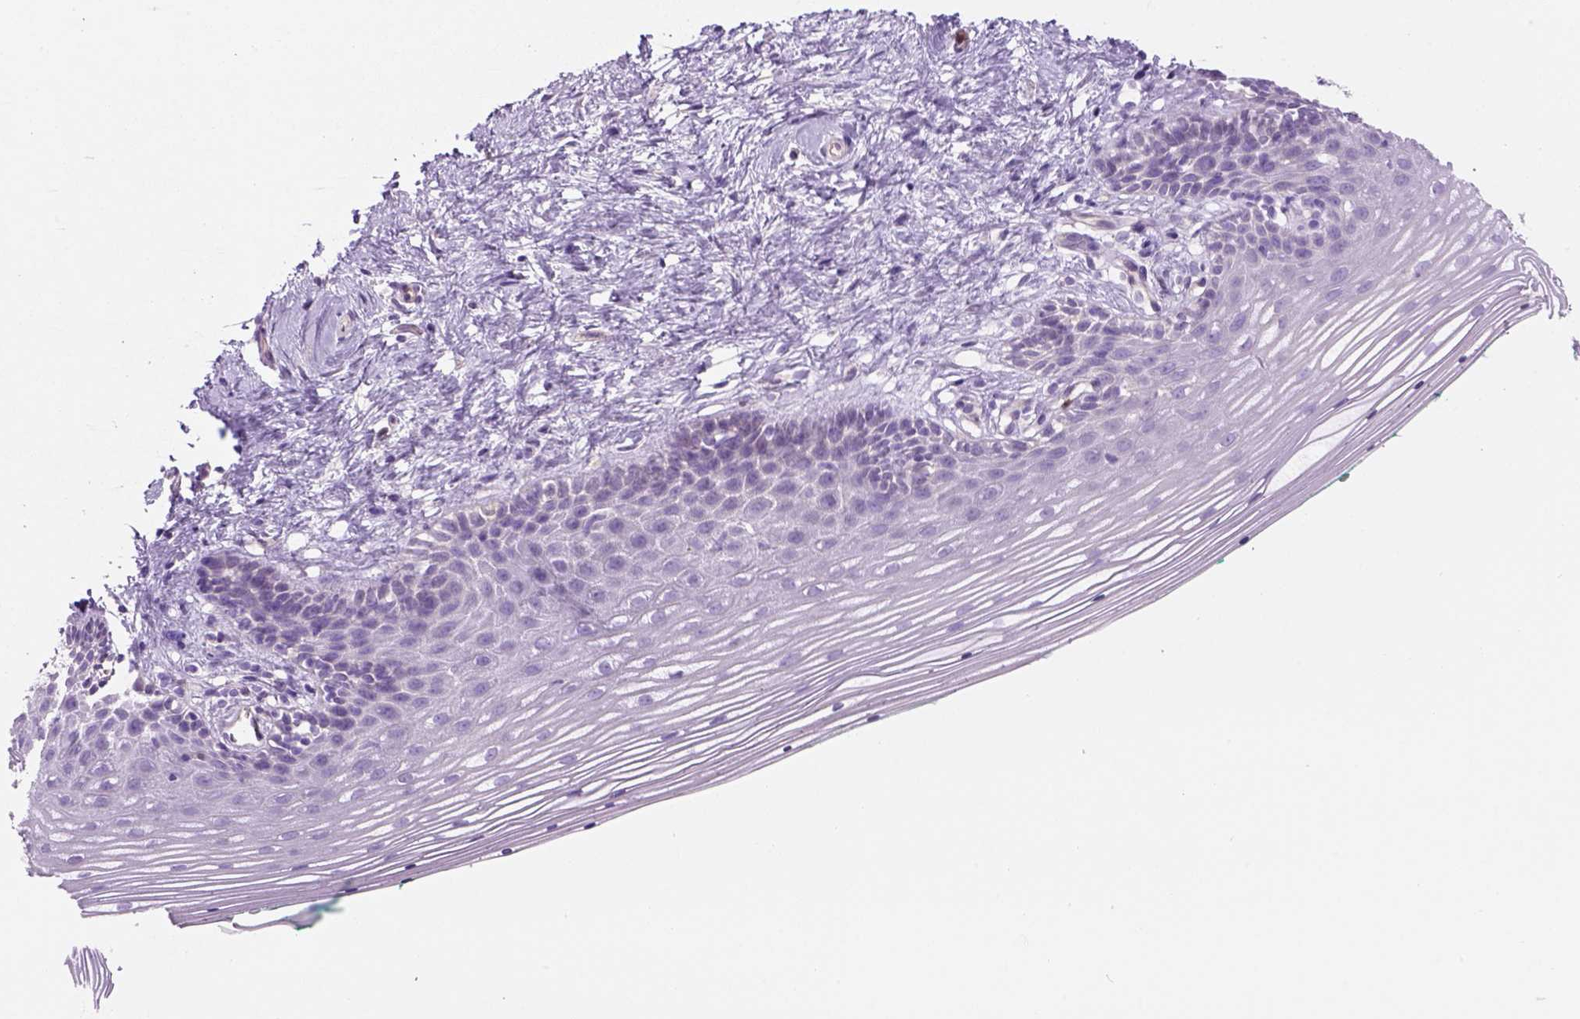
{"staining": {"intensity": "negative", "quantity": "none", "location": "none"}, "tissue": "vagina", "cell_type": "Squamous epithelial cells", "image_type": "normal", "snomed": [{"axis": "morphology", "description": "Normal tissue, NOS"}, {"axis": "topography", "description": "Vagina"}], "caption": "Squamous epithelial cells show no significant protein expression in normal vagina.", "gene": "CD84", "patient": {"sex": "female", "age": 42}}